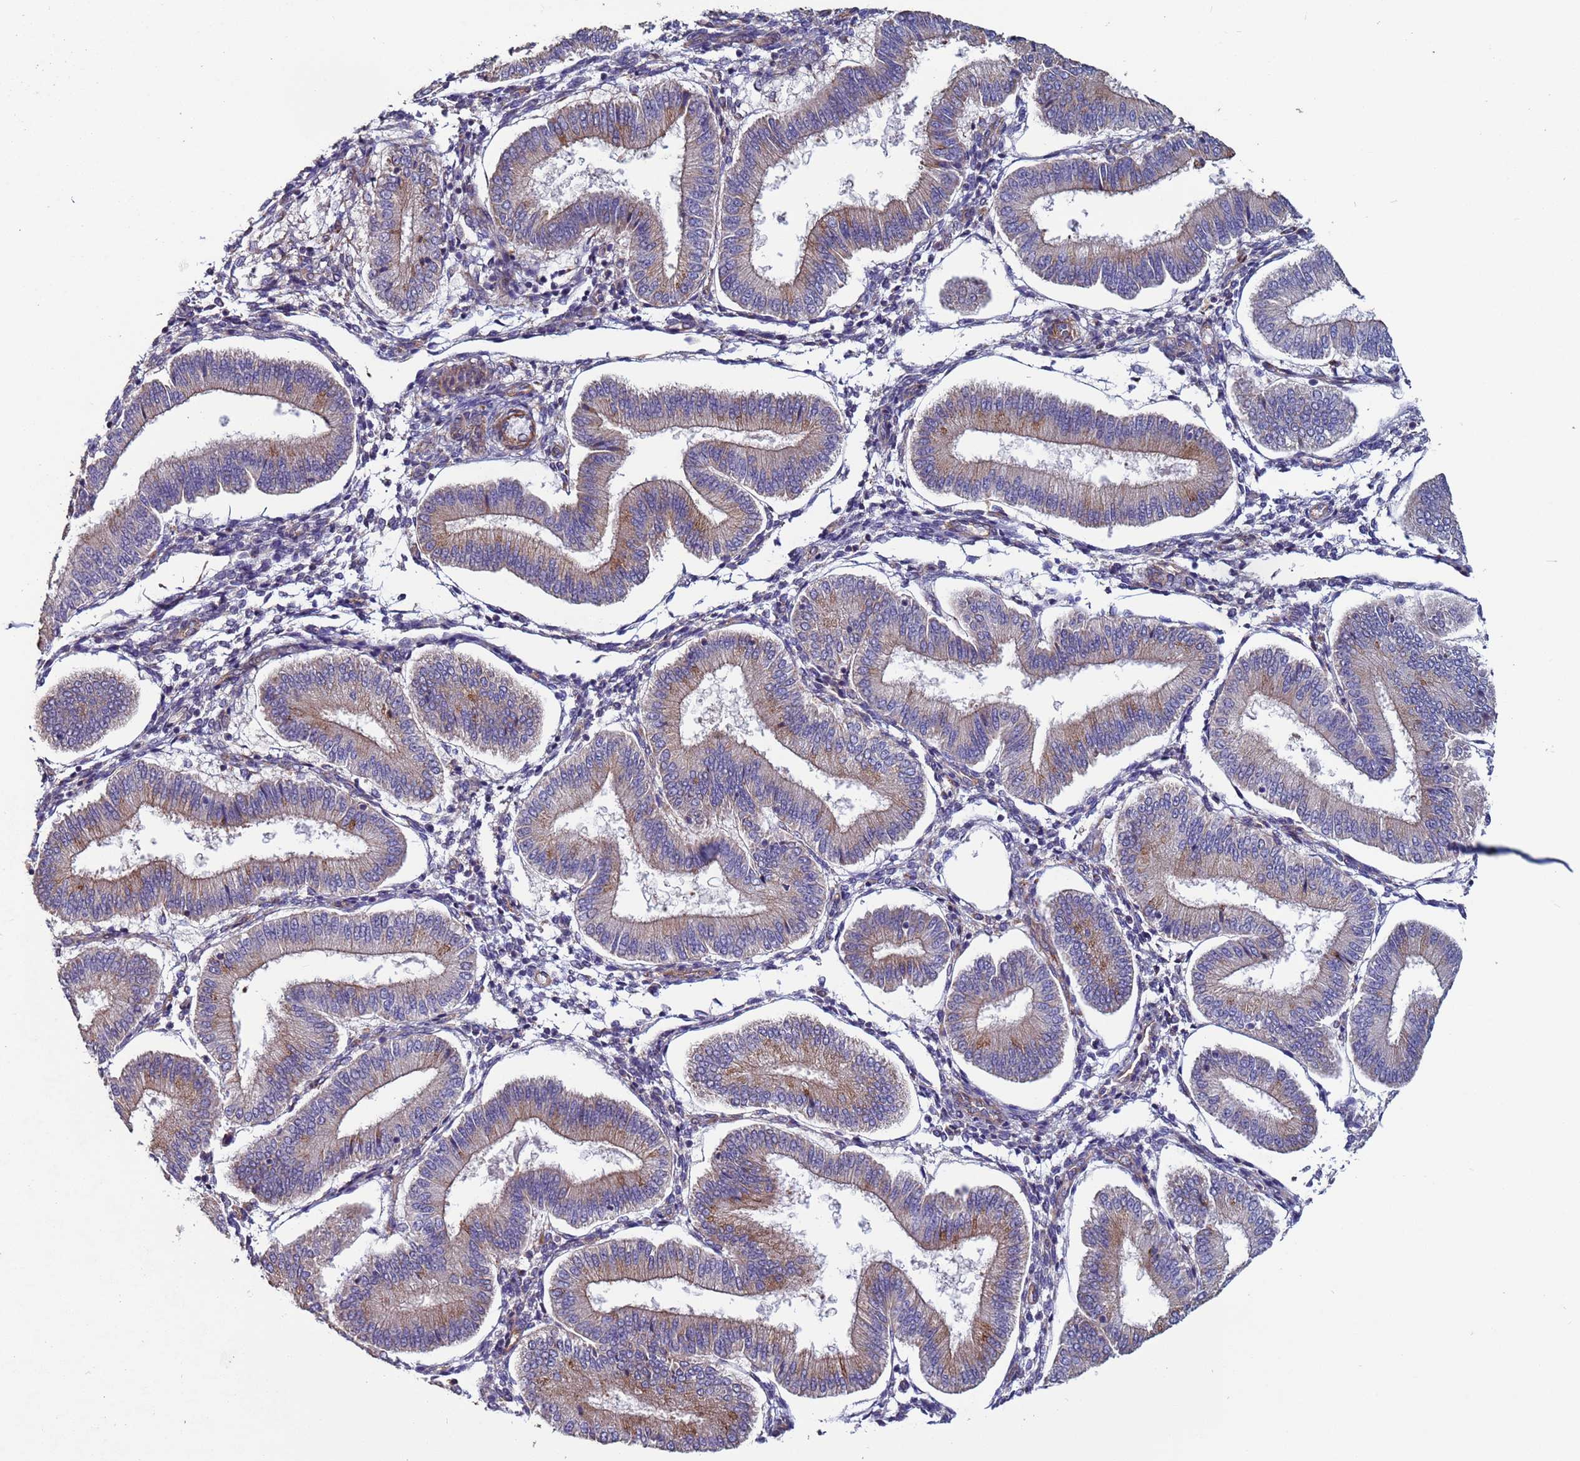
{"staining": {"intensity": "weak", "quantity": "25%-75%", "location": "cytoplasmic/membranous"}, "tissue": "endometrium", "cell_type": "Cells in endometrial stroma", "image_type": "normal", "snomed": [{"axis": "morphology", "description": "Normal tissue, NOS"}, {"axis": "topography", "description": "Endometrium"}], "caption": "A high-resolution photomicrograph shows immunohistochemistry (IHC) staining of unremarkable endometrium, which displays weak cytoplasmic/membranous staining in about 25%-75% of cells in endometrial stroma.", "gene": "ZBTB39", "patient": {"sex": "female", "age": 39}}